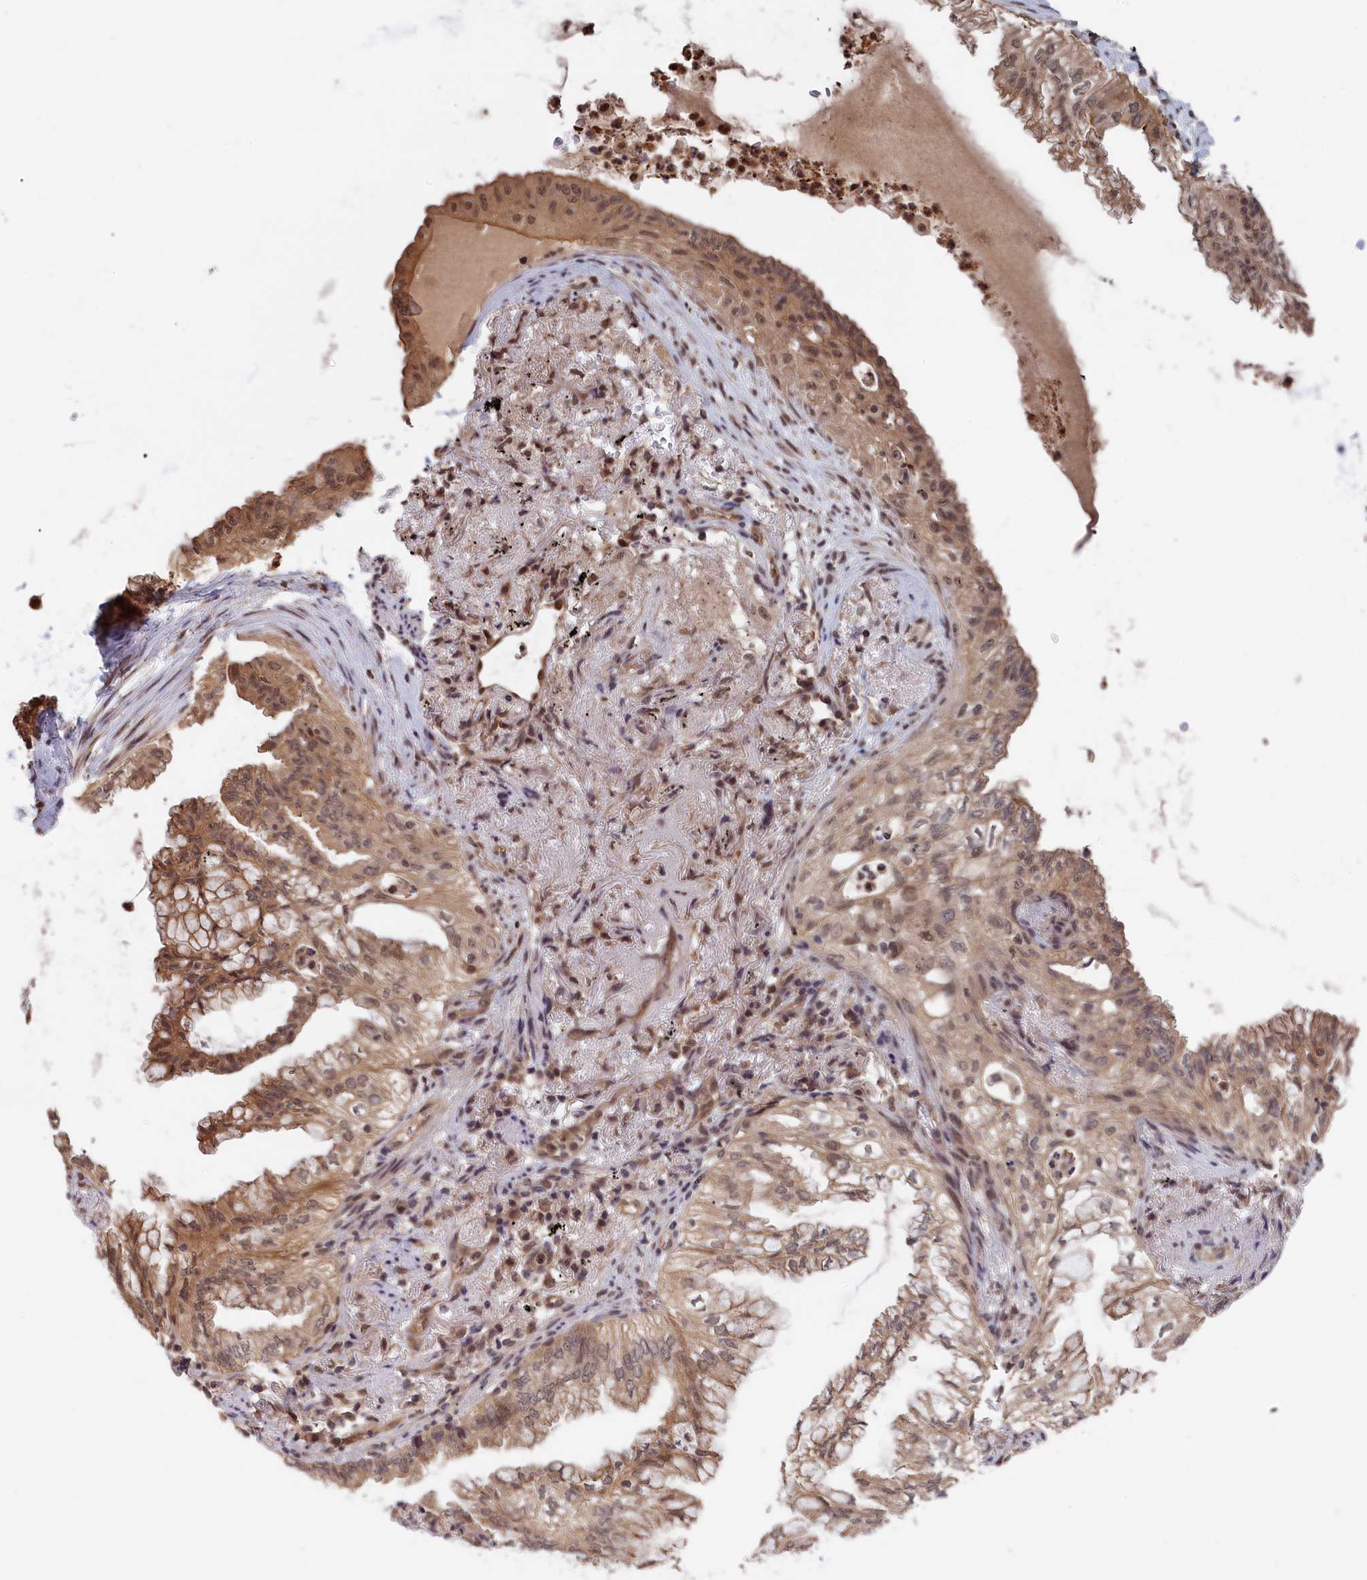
{"staining": {"intensity": "moderate", "quantity": "25%-75%", "location": "cytoplasmic/membranous,nuclear"}, "tissue": "lung cancer", "cell_type": "Tumor cells", "image_type": "cancer", "snomed": [{"axis": "morphology", "description": "Adenocarcinoma, NOS"}, {"axis": "topography", "description": "Lung"}], "caption": "This is a histology image of immunohistochemistry staining of lung cancer (adenocarcinoma), which shows moderate positivity in the cytoplasmic/membranous and nuclear of tumor cells.", "gene": "PLP2", "patient": {"sex": "female", "age": 70}}